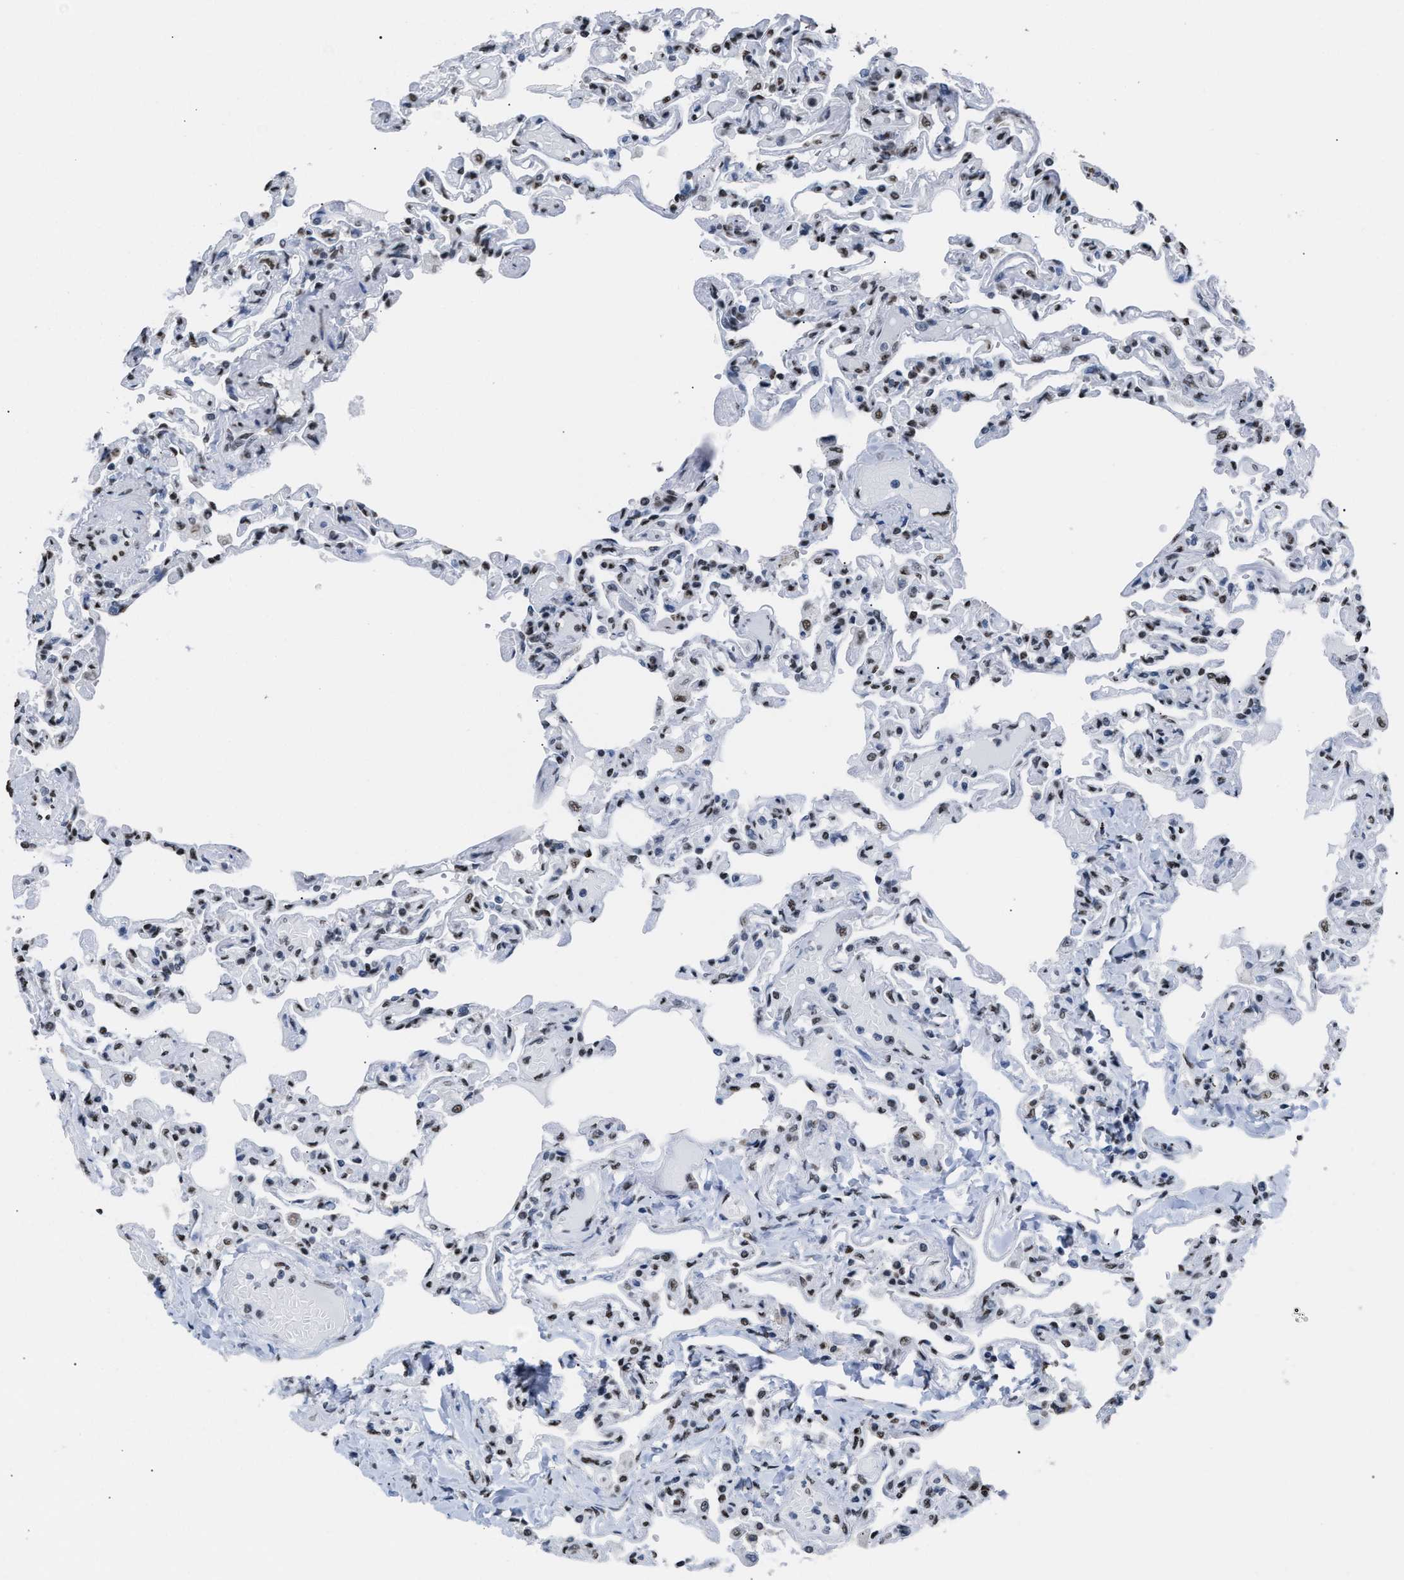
{"staining": {"intensity": "weak", "quantity": ">75%", "location": "nuclear"}, "tissue": "lung", "cell_type": "Alveolar cells", "image_type": "normal", "snomed": [{"axis": "morphology", "description": "Normal tissue, NOS"}, {"axis": "topography", "description": "Lung"}], "caption": "This is a micrograph of immunohistochemistry (IHC) staining of benign lung, which shows weak expression in the nuclear of alveolar cells.", "gene": "CCAR2", "patient": {"sex": "male", "age": 21}}